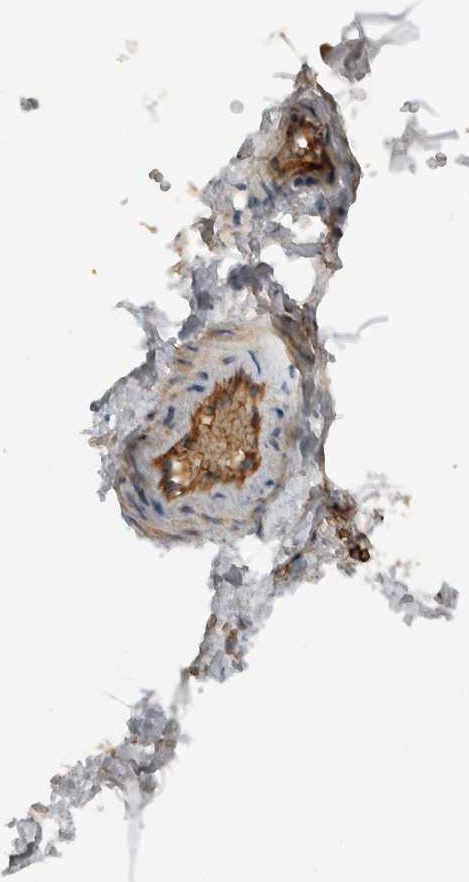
{"staining": {"intensity": "negative", "quantity": "none", "location": "none"}, "tissue": "adipose tissue", "cell_type": "Adipocytes", "image_type": "normal", "snomed": [{"axis": "morphology", "description": "Normal tissue, NOS"}, {"axis": "topography", "description": "Breast"}, {"axis": "topography", "description": "Adipose tissue"}], "caption": "Immunohistochemistry histopathology image of unremarkable adipose tissue: adipose tissue stained with DAB (3,3'-diaminobenzidine) demonstrates no significant protein positivity in adipocytes. Nuclei are stained in blue.", "gene": "ARMC7", "patient": {"sex": "female", "age": 25}}